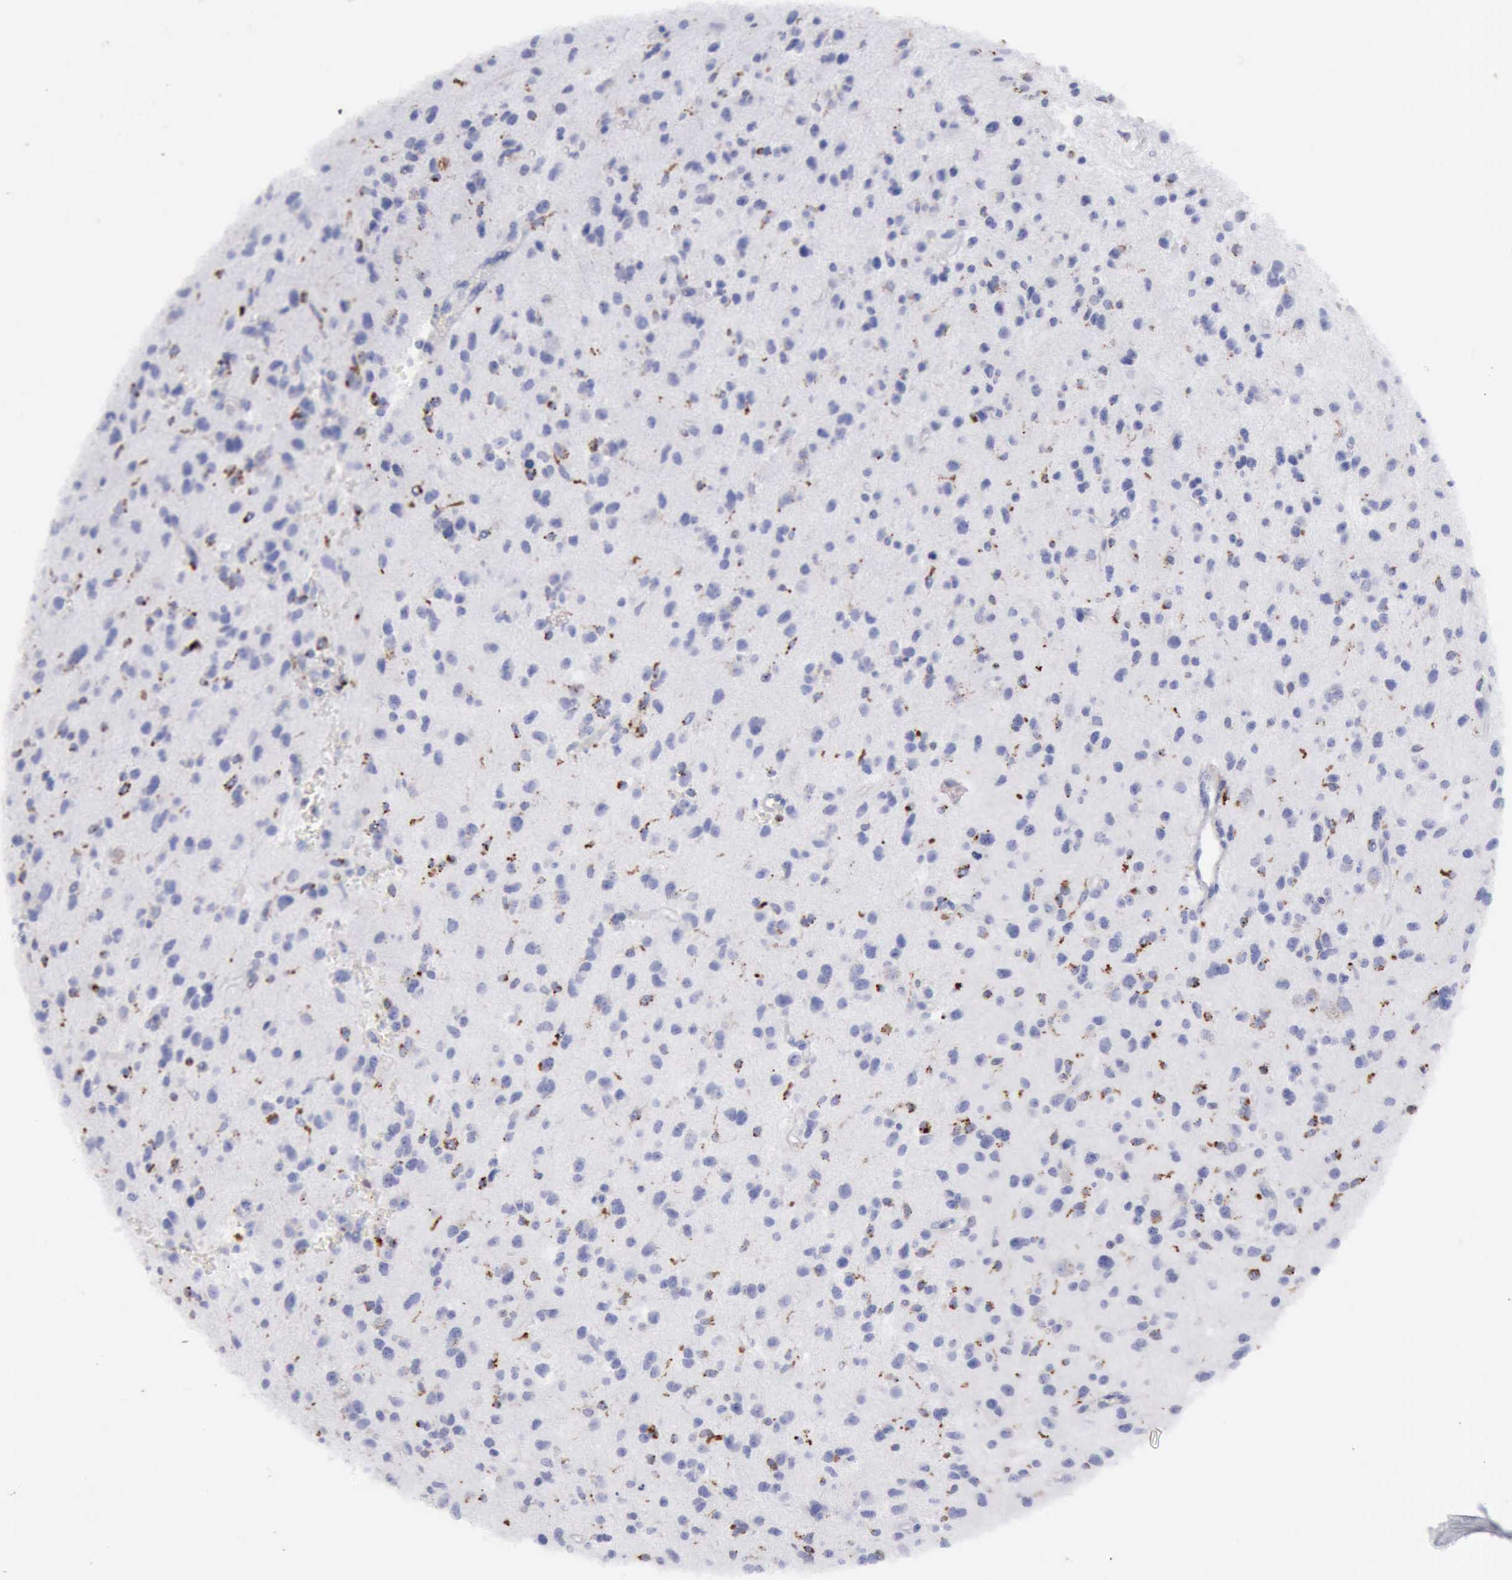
{"staining": {"intensity": "negative", "quantity": "none", "location": "none"}, "tissue": "glioma", "cell_type": "Tumor cells", "image_type": "cancer", "snomed": [{"axis": "morphology", "description": "Glioma, malignant, Low grade"}, {"axis": "topography", "description": "Brain"}], "caption": "IHC of low-grade glioma (malignant) shows no positivity in tumor cells.", "gene": "CTSS", "patient": {"sex": "female", "age": 46}}